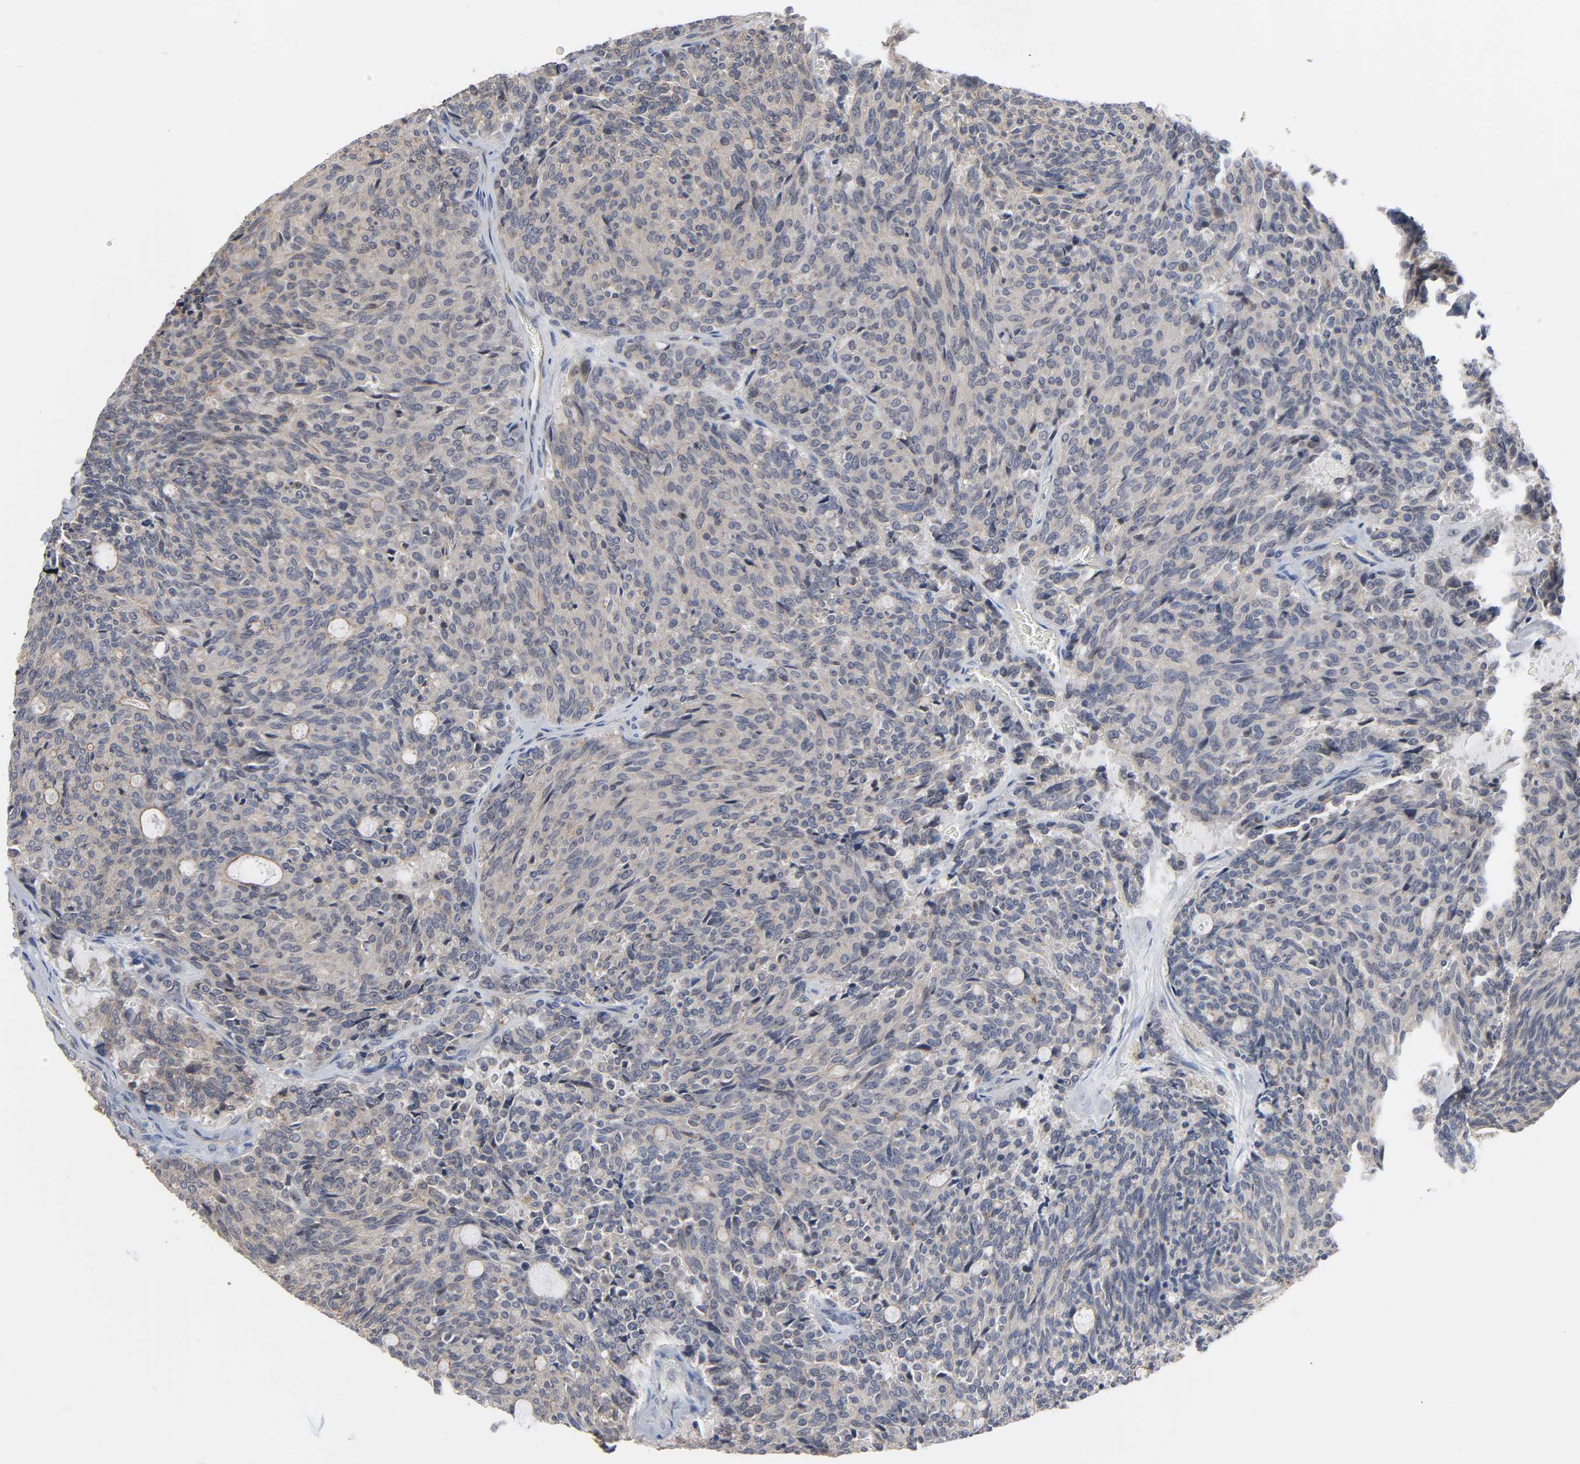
{"staining": {"intensity": "weak", "quantity": "25%-75%", "location": "cytoplasmic/membranous"}, "tissue": "carcinoid", "cell_type": "Tumor cells", "image_type": "cancer", "snomed": [{"axis": "morphology", "description": "Carcinoid, malignant, NOS"}, {"axis": "topography", "description": "Pancreas"}], "caption": "A brown stain highlights weak cytoplasmic/membranous positivity of a protein in carcinoid tumor cells. (brown staining indicates protein expression, while blue staining denotes nuclei).", "gene": "DDX10", "patient": {"sex": "female", "age": 54}}